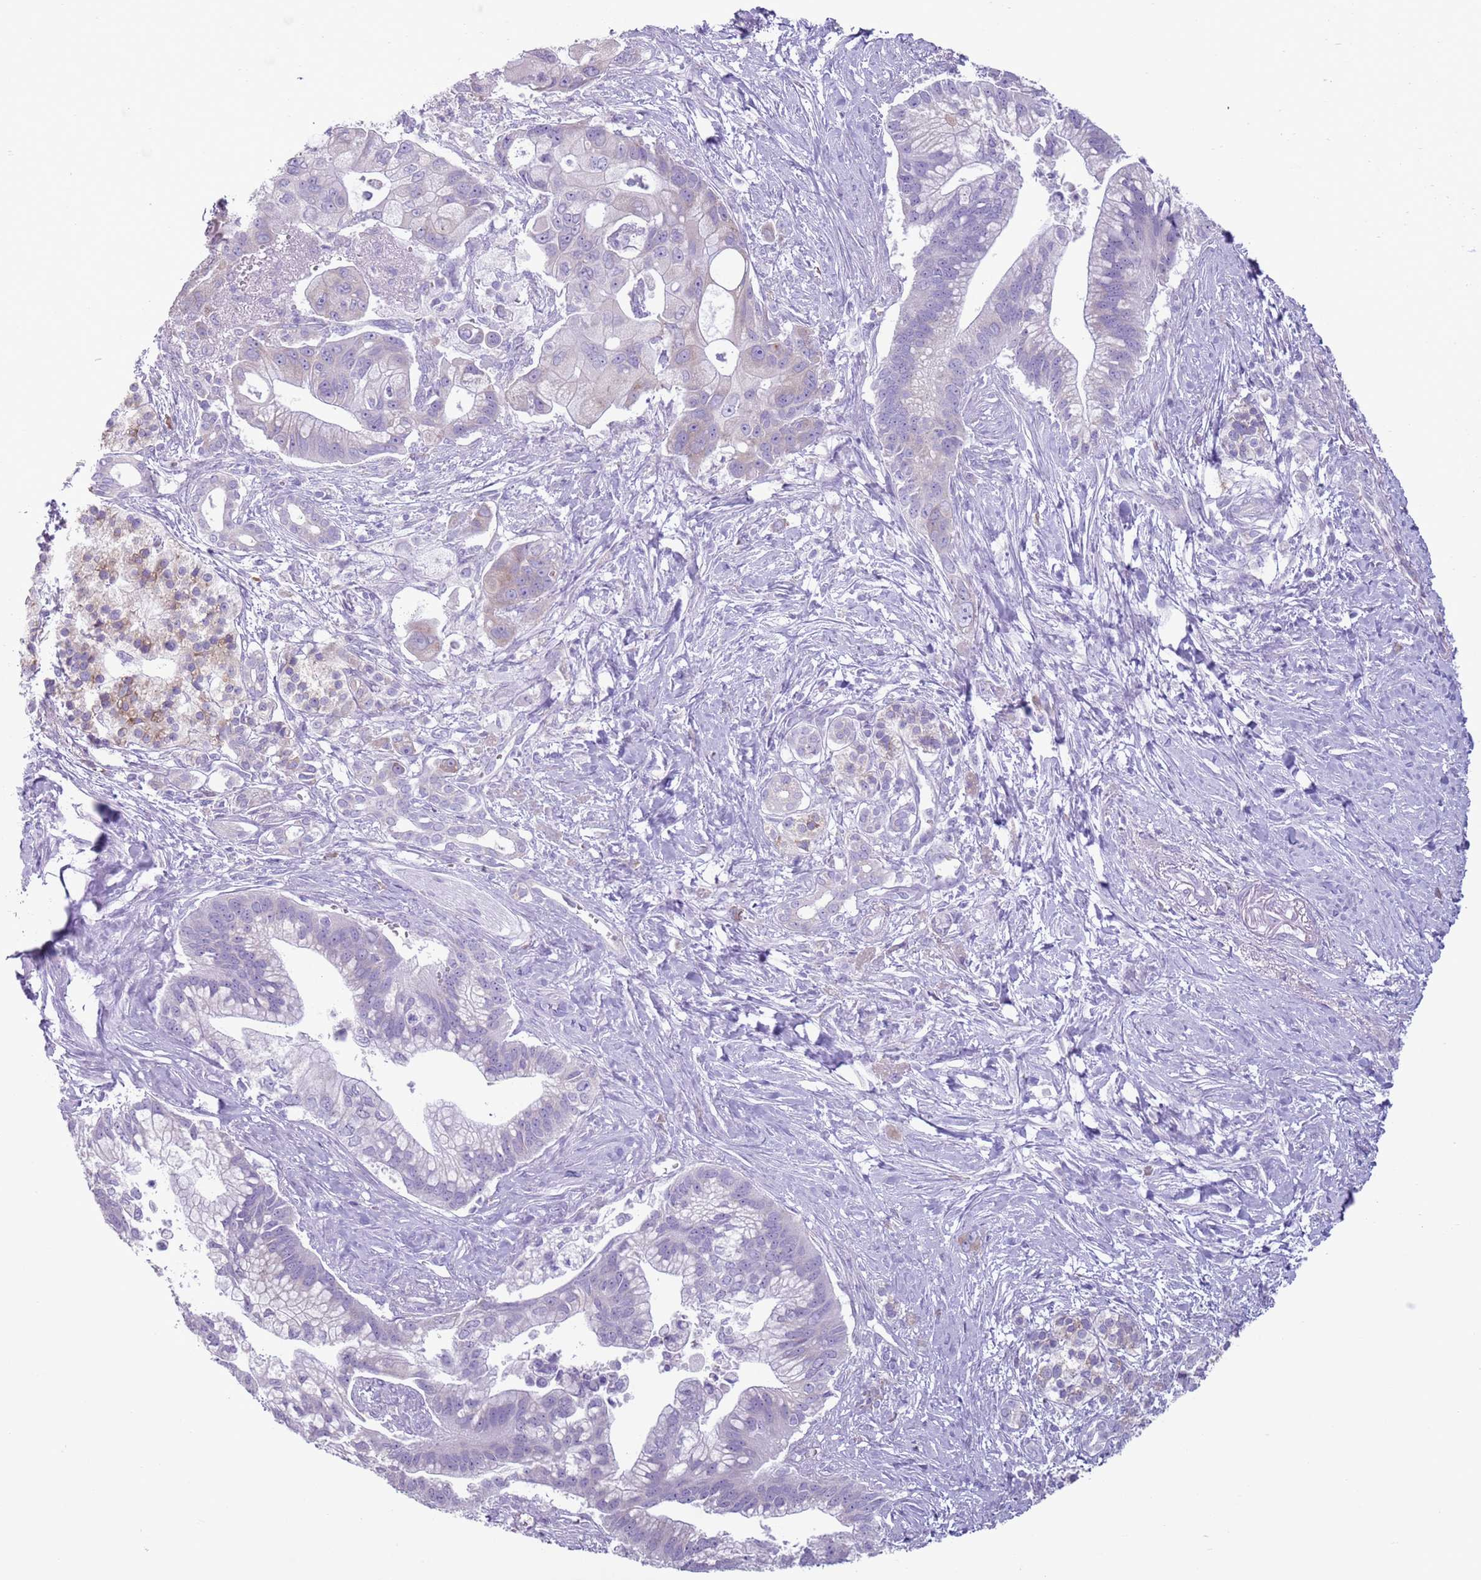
{"staining": {"intensity": "negative", "quantity": "none", "location": "none"}, "tissue": "pancreatic cancer", "cell_type": "Tumor cells", "image_type": "cancer", "snomed": [{"axis": "morphology", "description": "Adenocarcinoma, NOS"}, {"axis": "topography", "description": "Pancreas"}], "caption": "The photomicrograph exhibits no staining of tumor cells in pancreatic cancer (adenocarcinoma).", "gene": "HYOU1", "patient": {"sex": "male", "age": 68}}